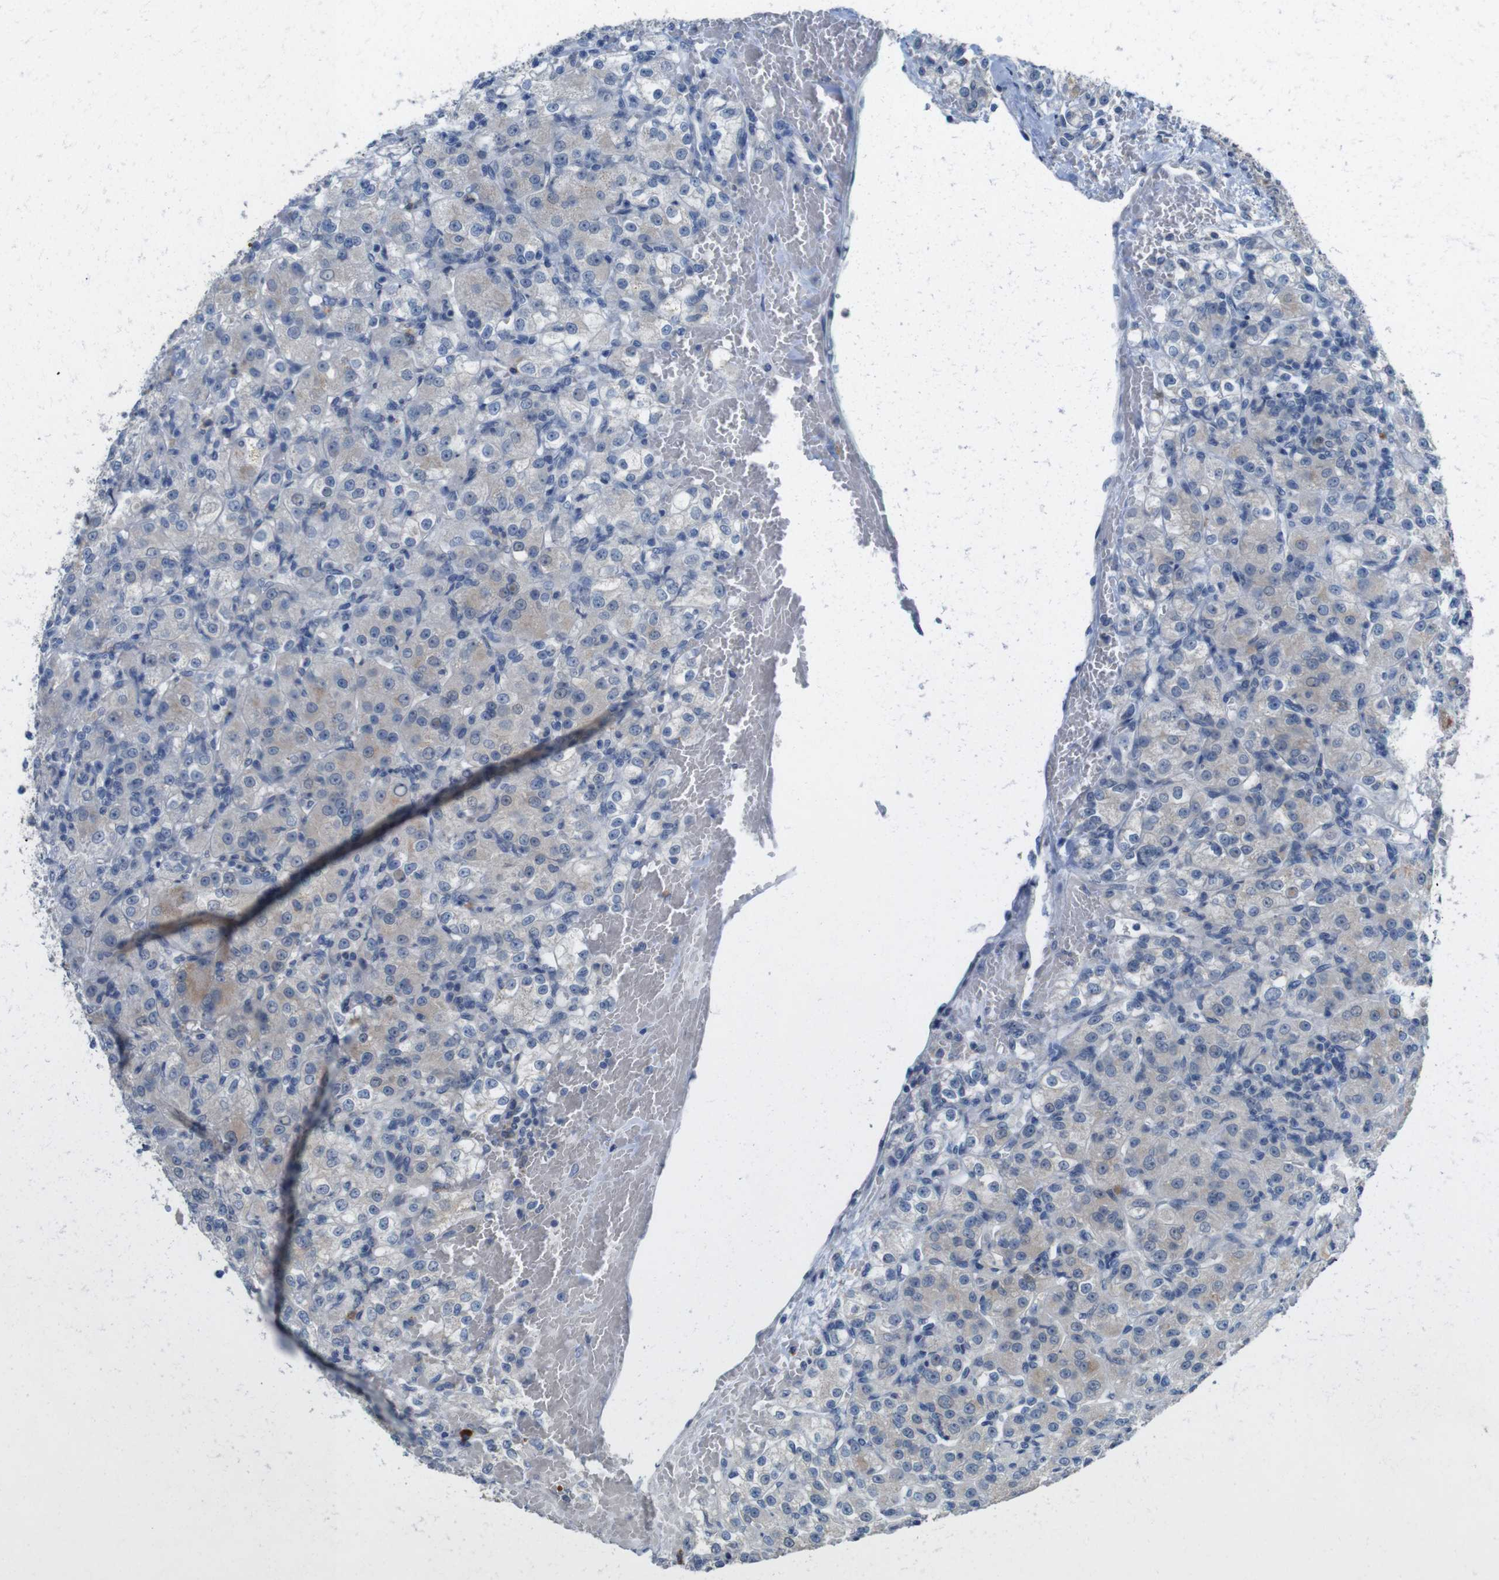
{"staining": {"intensity": "weak", "quantity": "<25%", "location": "cytoplasmic/membranous"}, "tissue": "renal cancer", "cell_type": "Tumor cells", "image_type": "cancer", "snomed": [{"axis": "morphology", "description": "Normal tissue, NOS"}, {"axis": "morphology", "description": "Adenocarcinoma, NOS"}, {"axis": "topography", "description": "Kidney"}], "caption": "Immunohistochemical staining of human renal adenocarcinoma reveals no significant staining in tumor cells. The staining was performed using DAB to visualize the protein expression in brown, while the nuclei were stained in blue with hematoxylin (Magnification: 20x).", "gene": "SLC2A8", "patient": {"sex": "male", "age": 61}}